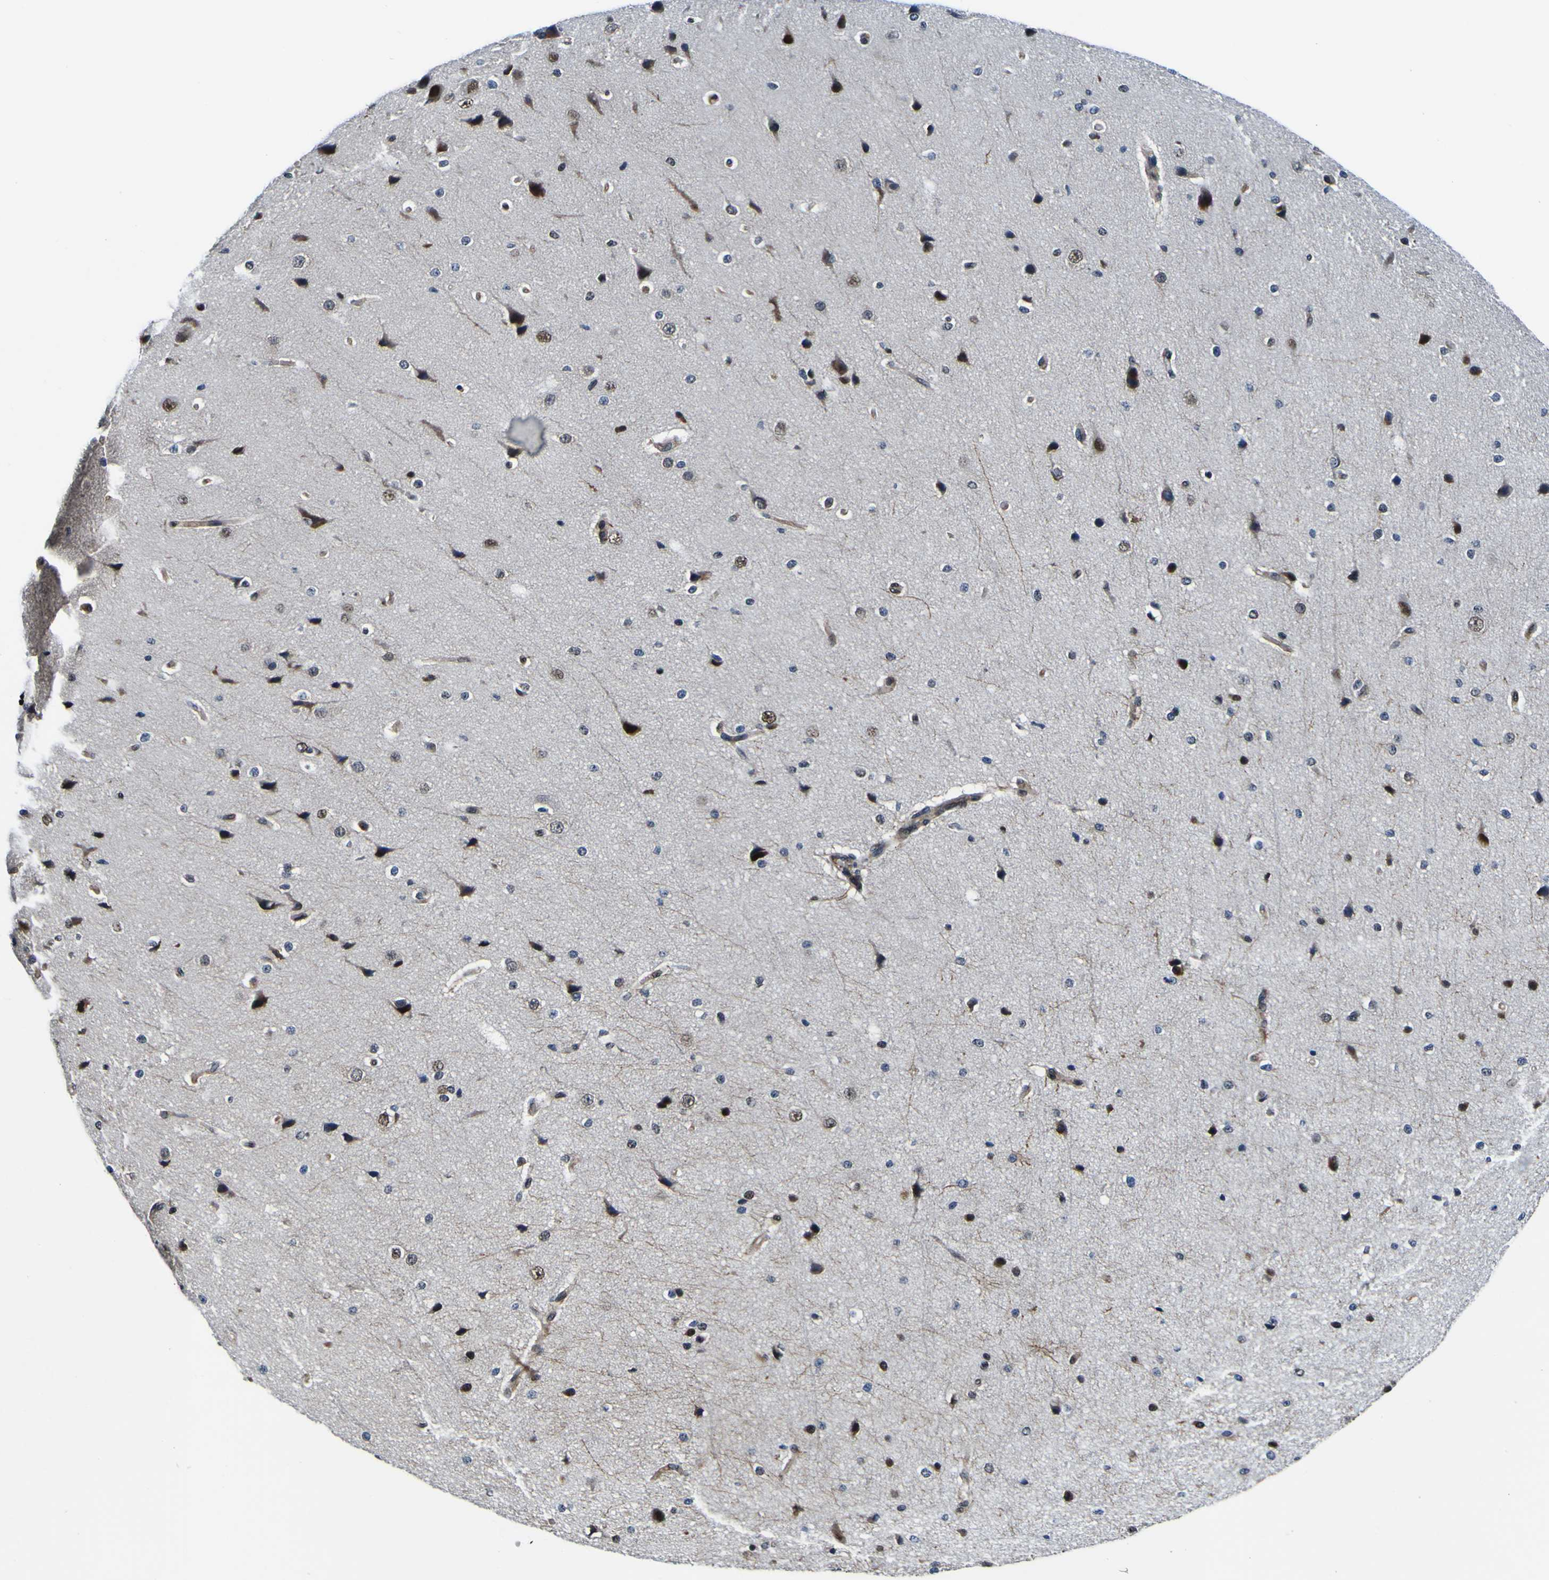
{"staining": {"intensity": "negative", "quantity": "none", "location": "none"}, "tissue": "cerebral cortex", "cell_type": "Endothelial cells", "image_type": "normal", "snomed": [{"axis": "morphology", "description": "Normal tissue, NOS"}, {"axis": "morphology", "description": "Developmental malformation"}, {"axis": "topography", "description": "Cerebral cortex"}], "caption": "High magnification brightfield microscopy of normal cerebral cortex stained with DAB (brown) and counterstained with hematoxylin (blue): endothelial cells show no significant positivity.", "gene": "POSTN", "patient": {"sex": "female", "age": 30}}